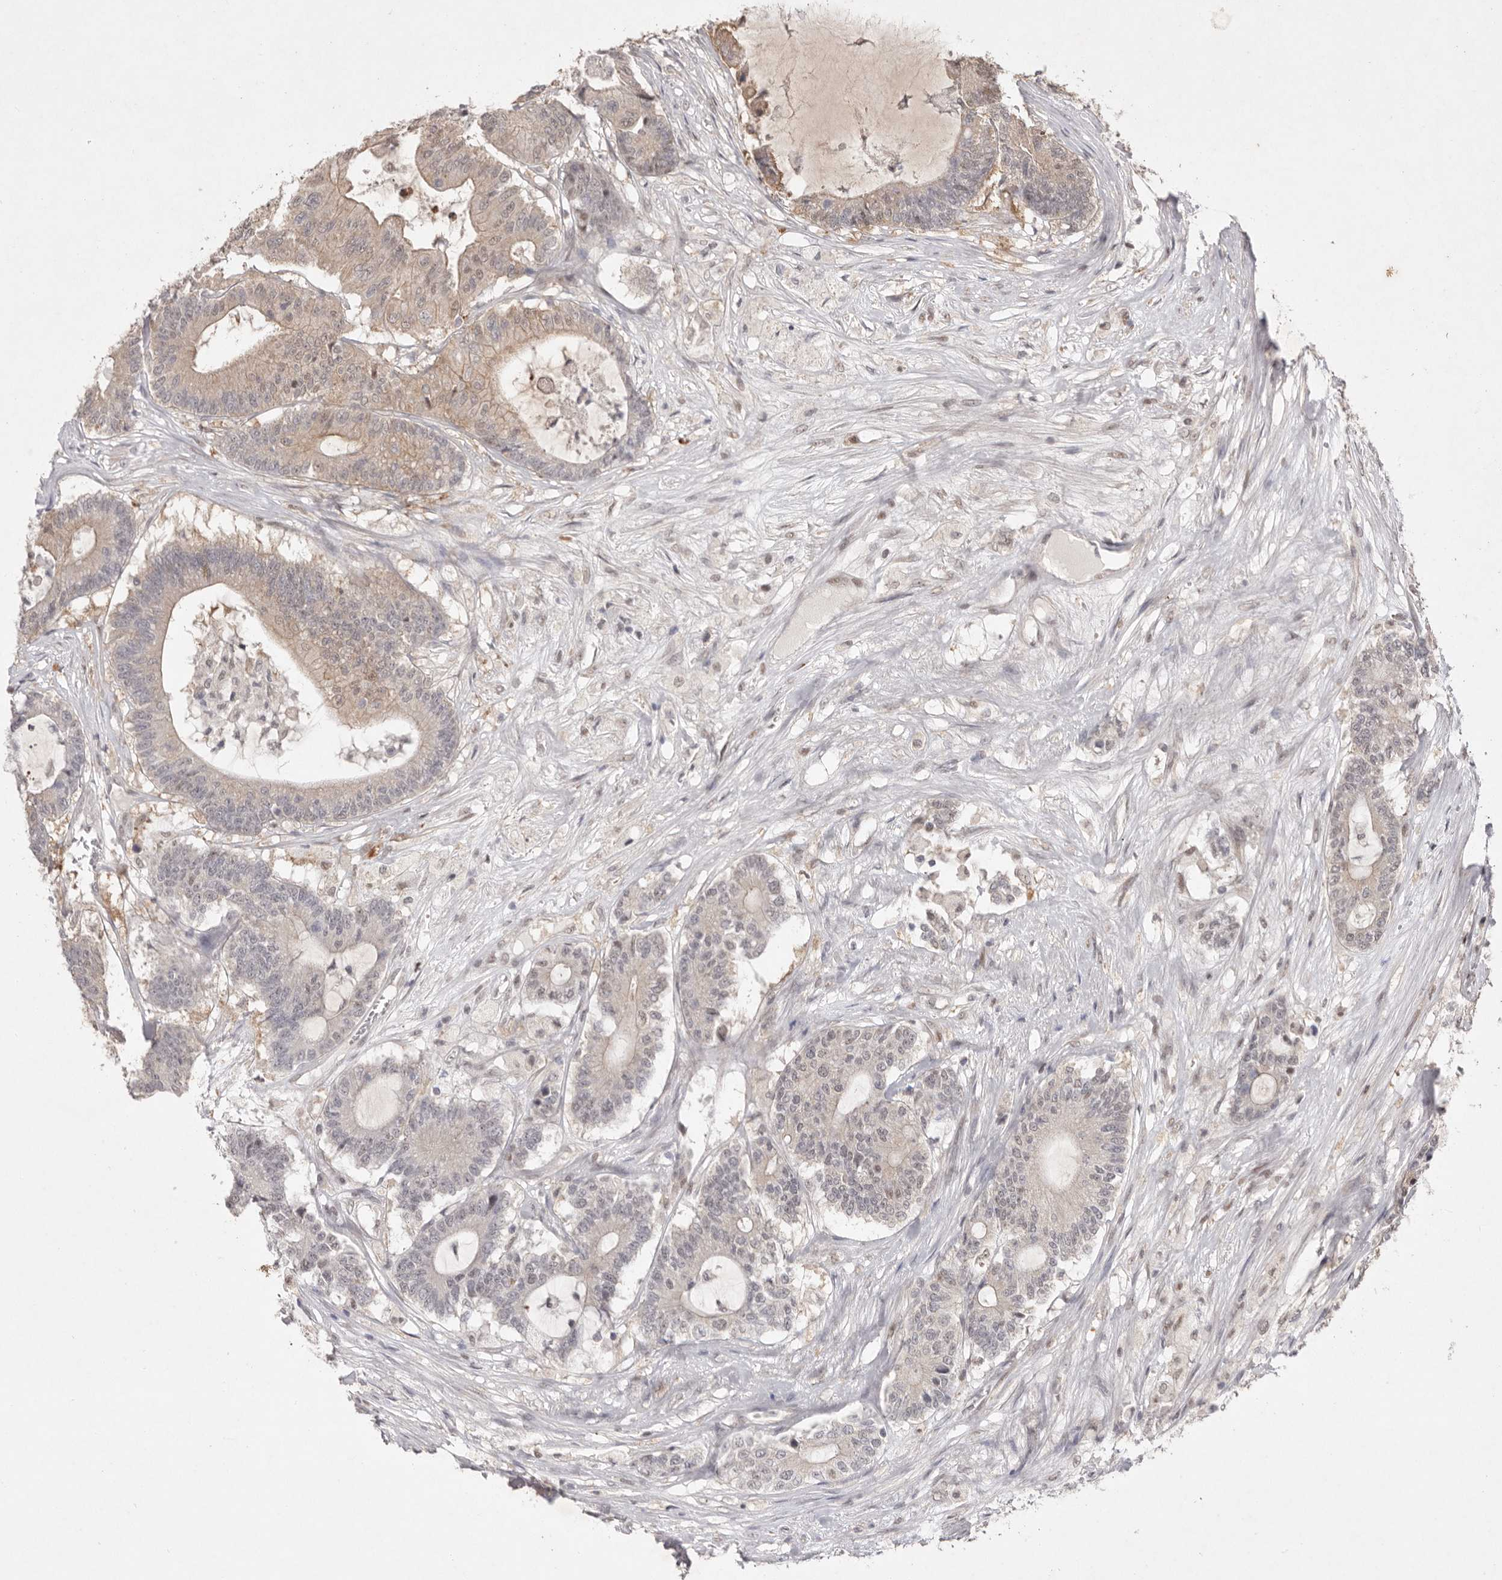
{"staining": {"intensity": "moderate", "quantity": "25%-75%", "location": "cytoplasmic/membranous,nuclear"}, "tissue": "colorectal cancer", "cell_type": "Tumor cells", "image_type": "cancer", "snomed": [{"axis": "morphology", "description": "Adenocarcinoma, NOS"}, {"axis": "topography", "description": "Colon"}], "caption": "Immunohistochemical staining of human colorectal adenocarcinoma displays moderate cytoplasmic/membranous and nuclear protein expression in approximately 25%-75% of tumor cells.", "gene": "TADA1", "patient": {"sex": "female", "age": 84}}